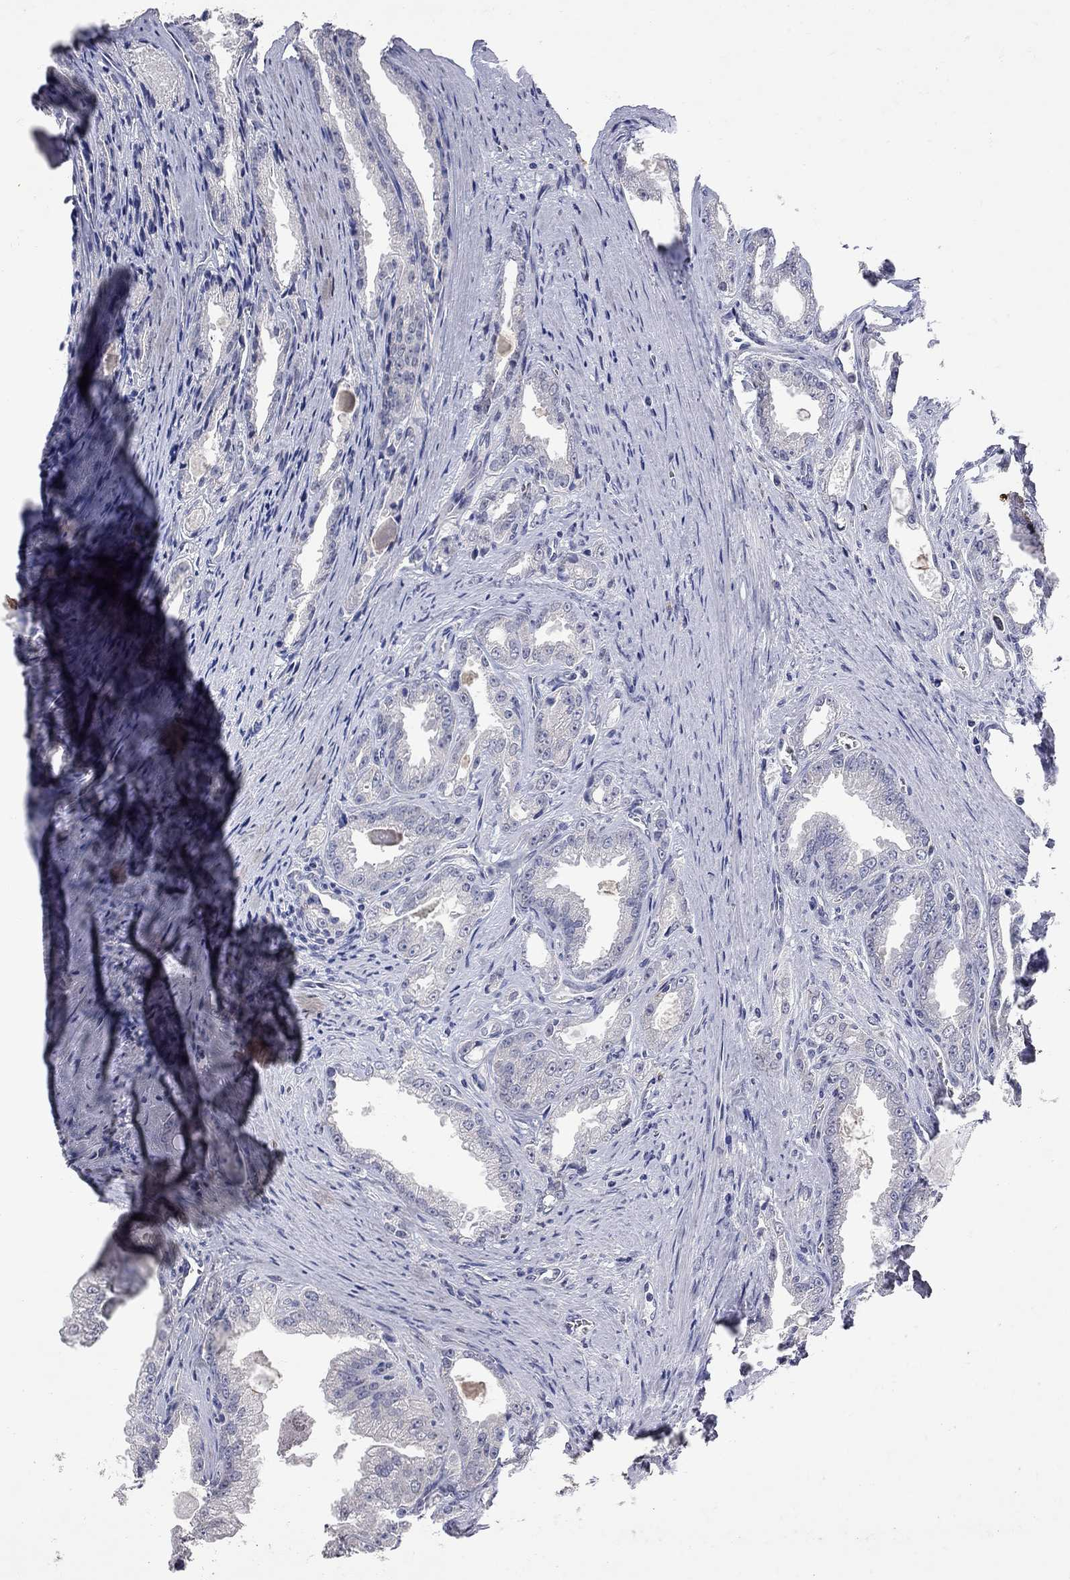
{"staining": {"intensity": "negative", "quantity": "none", "location": "none"}, "tissue": "prostate cancer", "cell_type": "Tumor cells", "image_type": "cancer", "snomed": [{"axis": "morphology", "description": "Adenocarcinoma, NOS"}, {"axis": "morphology", "description": "Adenocarcinoma, High grade"}, {"axis": "topography", "description": "Prostate"}], "caption": "High magnification brightfield microscopy of adenocarcinoma (high-grade) (prostate) stained with DAB (3,3'-diaminobenzidine) (brown) and counterstained with hematoxylin (blue): tumor cells show no significant staining.", "gene": "NOS2", "patient": {"sex": "male", "age": 70}}